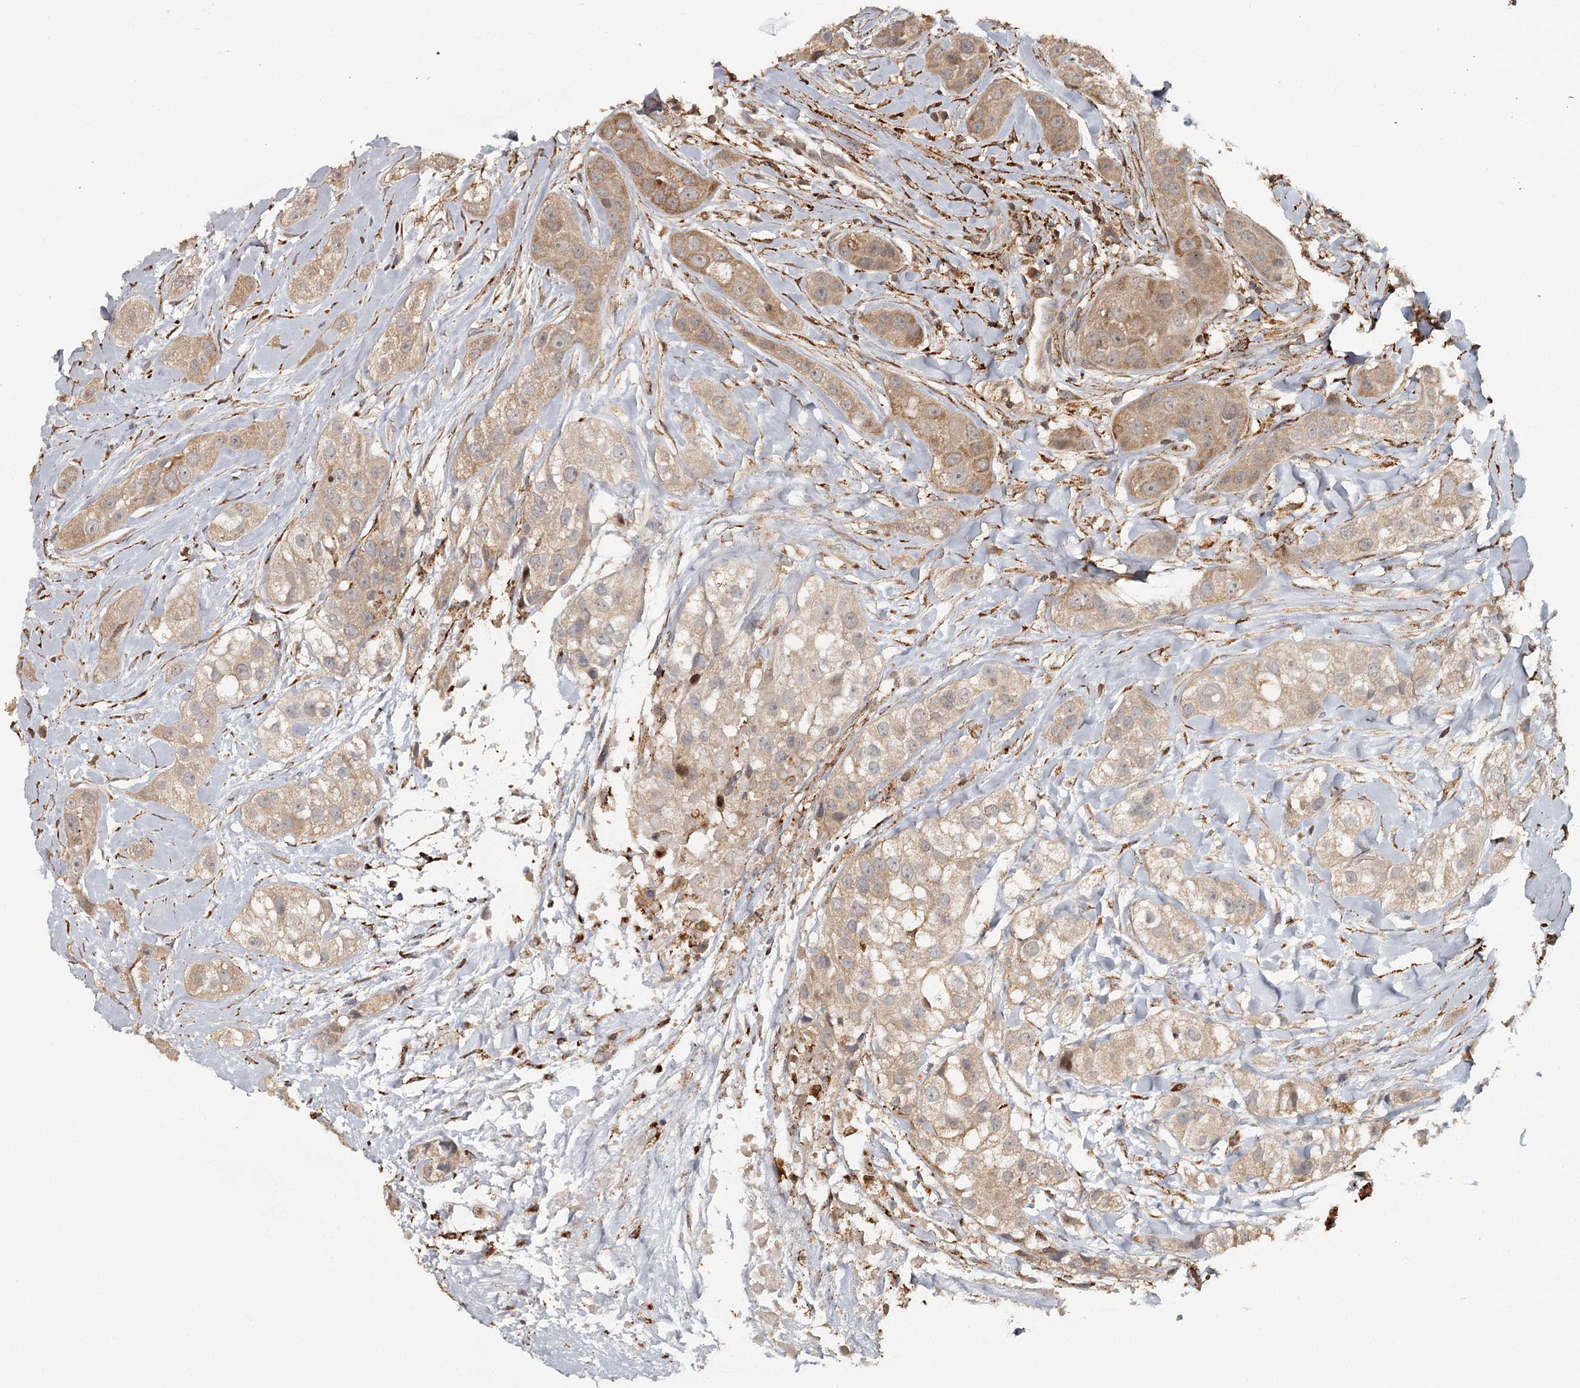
{"staining": {"intensity": "moderate", "quantity": ">75%", "location": "cytoplasmic/membranous"}, "tissue": "head and neck cancer", "cell_type": "Tumor cells", "image_type": "cancer", "snomed": [{"axis": "morphology", "description": "Normal tissue, NOS"}, {"axis": "morphology", "description": "Squamous cell carcinoma, NOS"}, {"axis": "topography", "description": "Skeletal muscle"}, {"axis": "topography", "description": "Head-Neck"}], "caption": "Immunohistochemical staining of human head and neck cancer demonstrates medium levels of moderate cytoplasmic/membranous protein staining in approximately >75% of tumor cells.", "gene": "FAXC", "patient": {"sex": "male", "age": 51}}